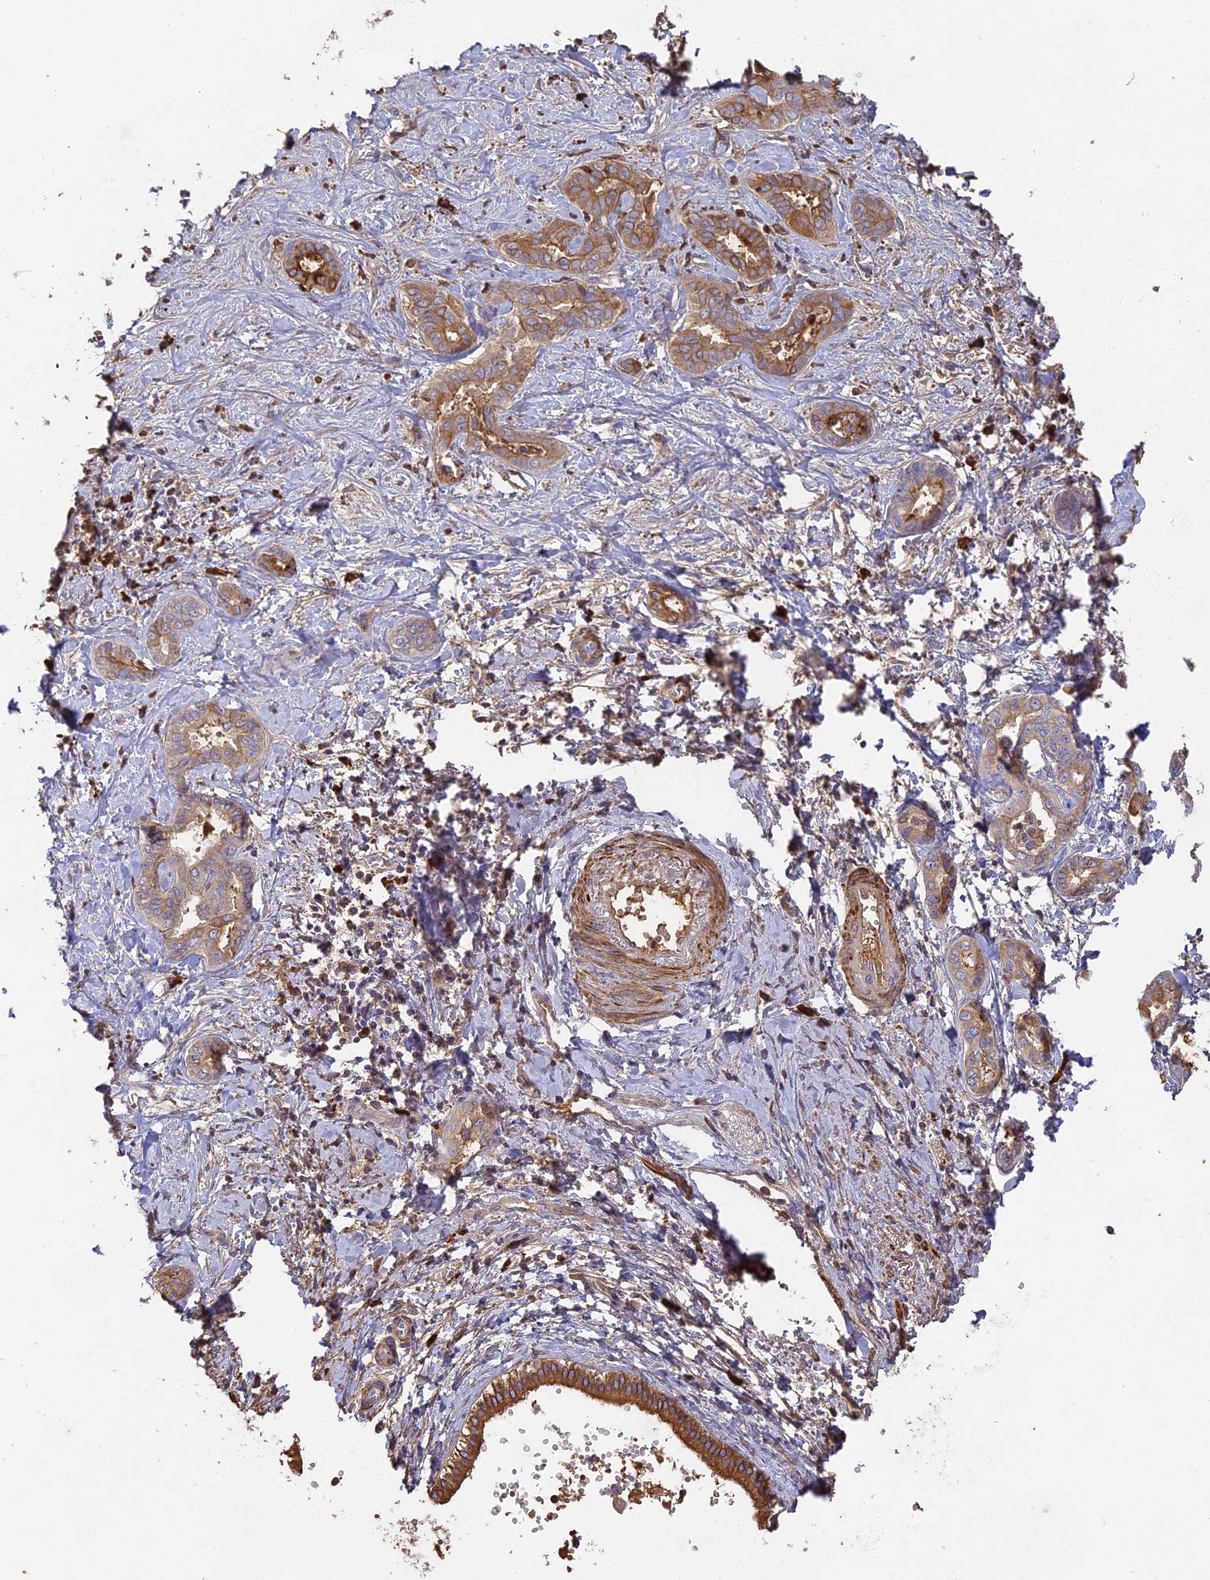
{"staining": {"intensity": "moderate", "quantity": ">75%", "location": "cytoplasmic/membranous"}, "tissue": "liver cancer", "cell_type": "Tumor cells", "image_type": "cancer", "snomed": [{"axis": "morphology", "description": "Cholangiocarcinoma"}, {"axis": "topography", "description": "Liver"}], "caption": "Immunohistochemical staining of human liver cancer (cholangiocarcinoma) exhibits medium levels of moderate cytoplasmic/membranous protein positivity in about >75% of tumor cells.", "gene": "ERMAP", "patient": {"sex": "female", "age": 77}}